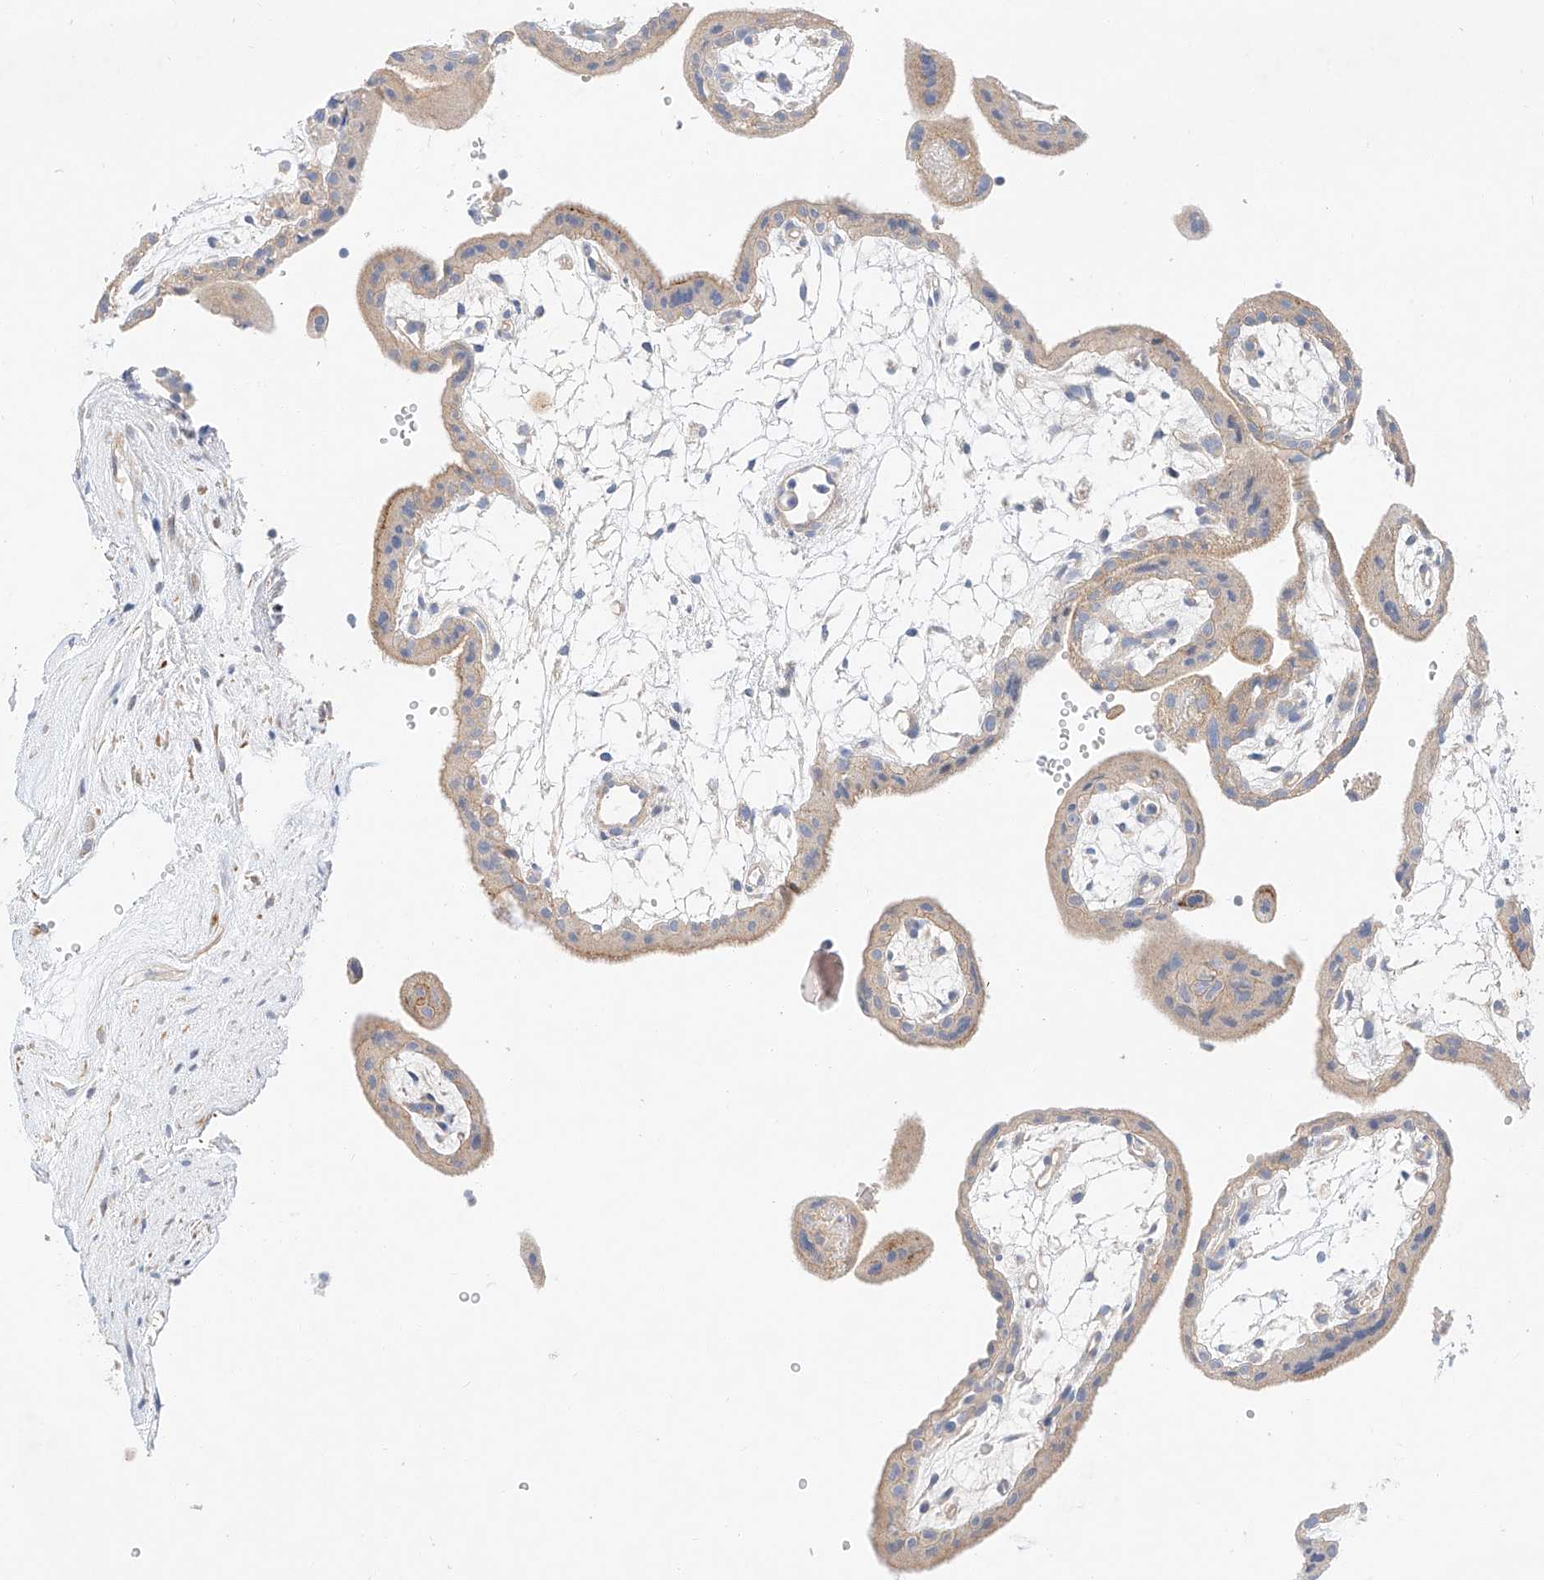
{"staining": {"intensity": "negative", "quantity": "none", "location": "none"}, "tissue": "placenta", "cell_type": "Decidual cells", "image_type": "normal", "snomed": [{"axis": "morphology", "description": "Normal tissue, NOS"}, {"axis": "topography", "description": "Placenta"}], "caption": "High power microscopy histopathology image of an immunohistochemistry micrograph of normal placenta, revealing no significant staining in decidual cells. Nuclei are stained in blue.", "gene": "C6orf118", "patient": {"sex": "female", "age": 18}}